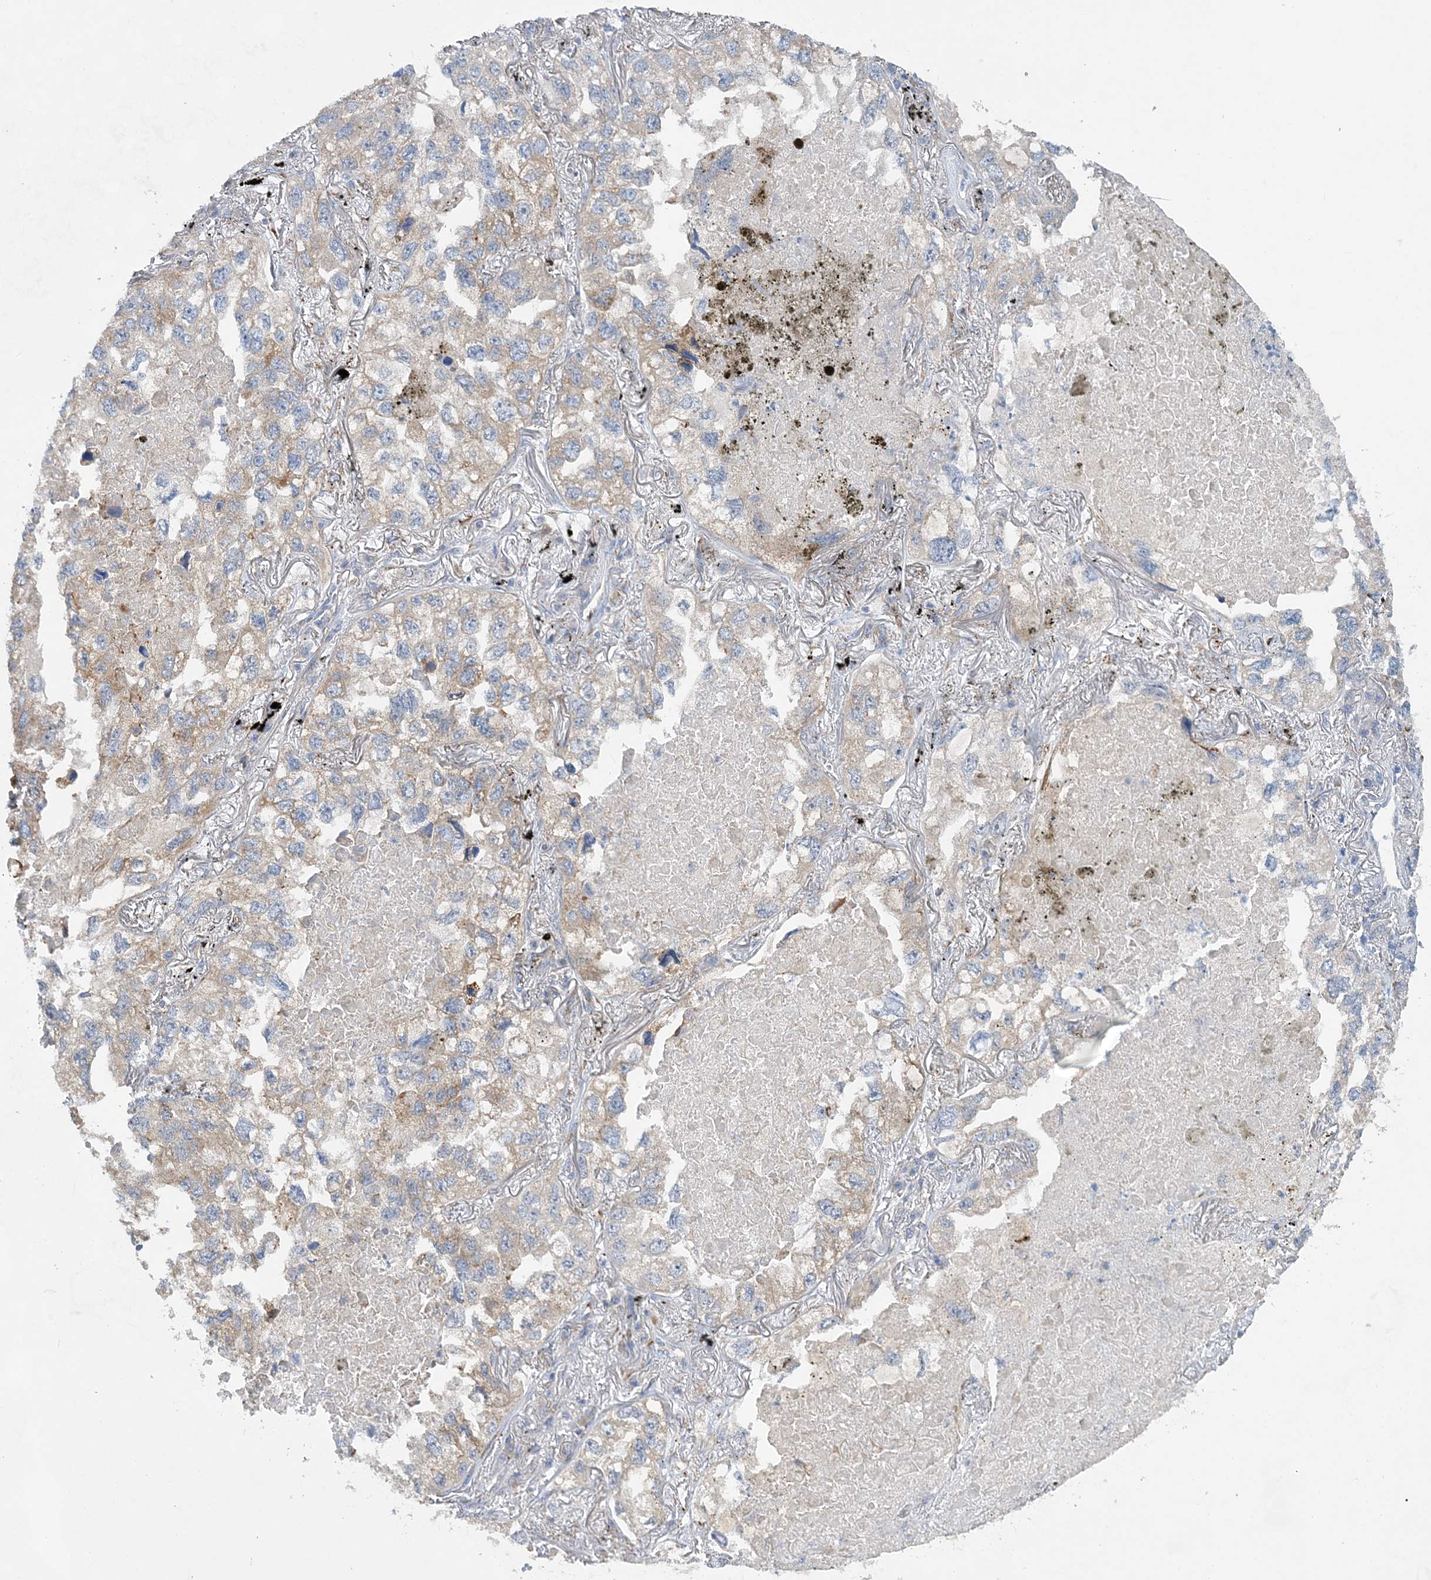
{"staining": {"intensity": "weak", "quantity": "<25%", "location": "cytoplasmic/membranous"}, "tissue": "lung cancer", "cell_type": "Tumor cells", "image_type": "cancer", "snomed": [{"axis": "morphology", "description": "Adenocarcinoma, NOS"}, {"axis": "topography", "description": "Lung"}], "caption": "This image is of adenocarcinoma (lung) stained with IHC to label a protein in brown with the nuclei are counter-stained blue. There is no expression in tumor cells. (DAB (3,3'-diaminobenzidine) immunohistochemistry (IHC) with hematoxylin counter stain).", "gene": "TRAPPC13", "patient": {"sex": "male", "age": 65}}